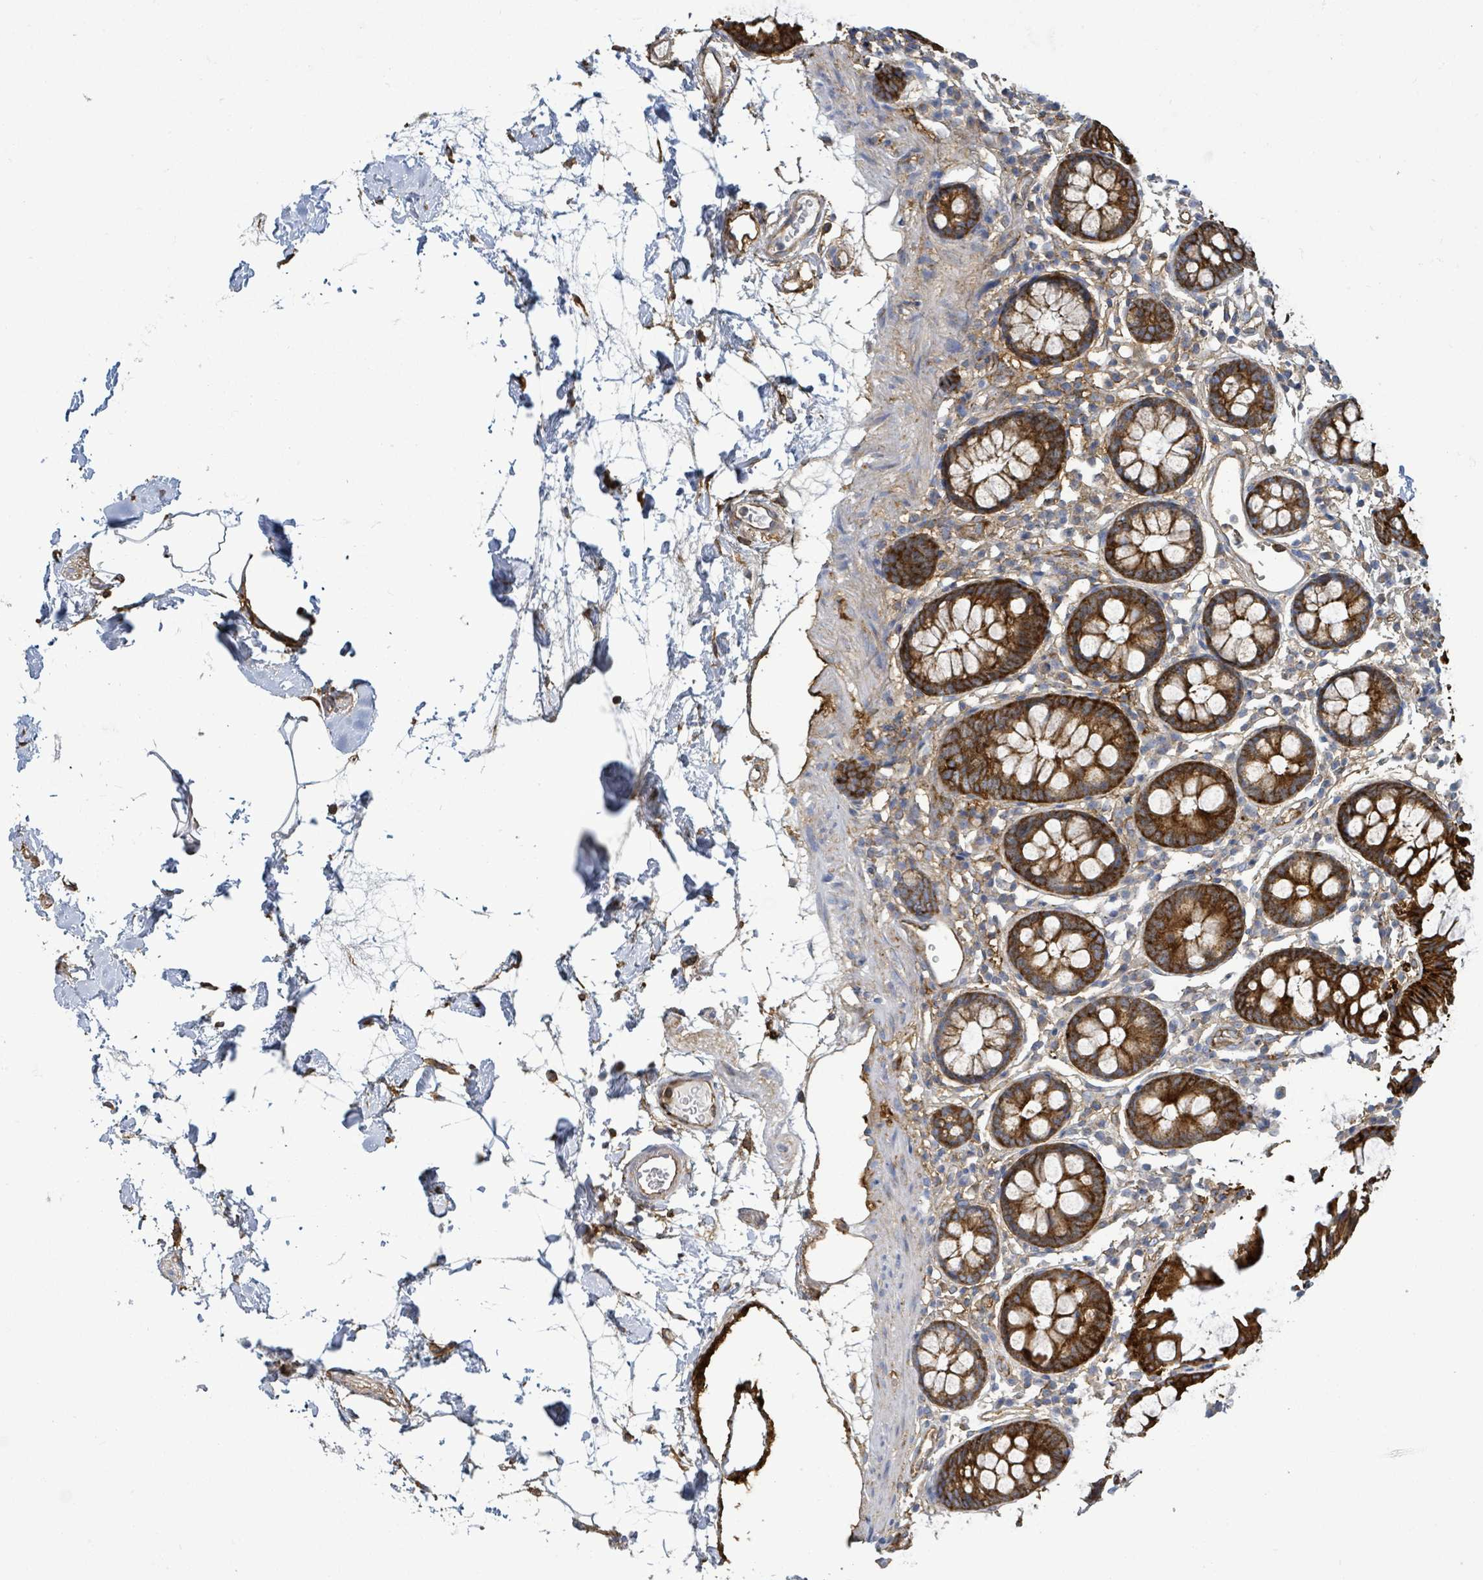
{"staining": {"intensity": "moderate", "quantity": ">75%", "location": "cytoplasmic/membranous"}, "tissue": "colon", "cell_type": "Endothelial cells", "image_type": "normal", "snomed": [{"axis": "morphology", "description": "Normal tissue, NOS"}, {"axis": "topography", "description": "Colon"}], "caption": "The photomicrograph reveals staining of normal colon, revealing moderate cytoplasmic/membranous protein staining (brown color) within endothelial cells. (IHC, brightfield microscopy, high magnification).", "gene": "EGFL7", "patient": {"sex": "female", "age": 84}}